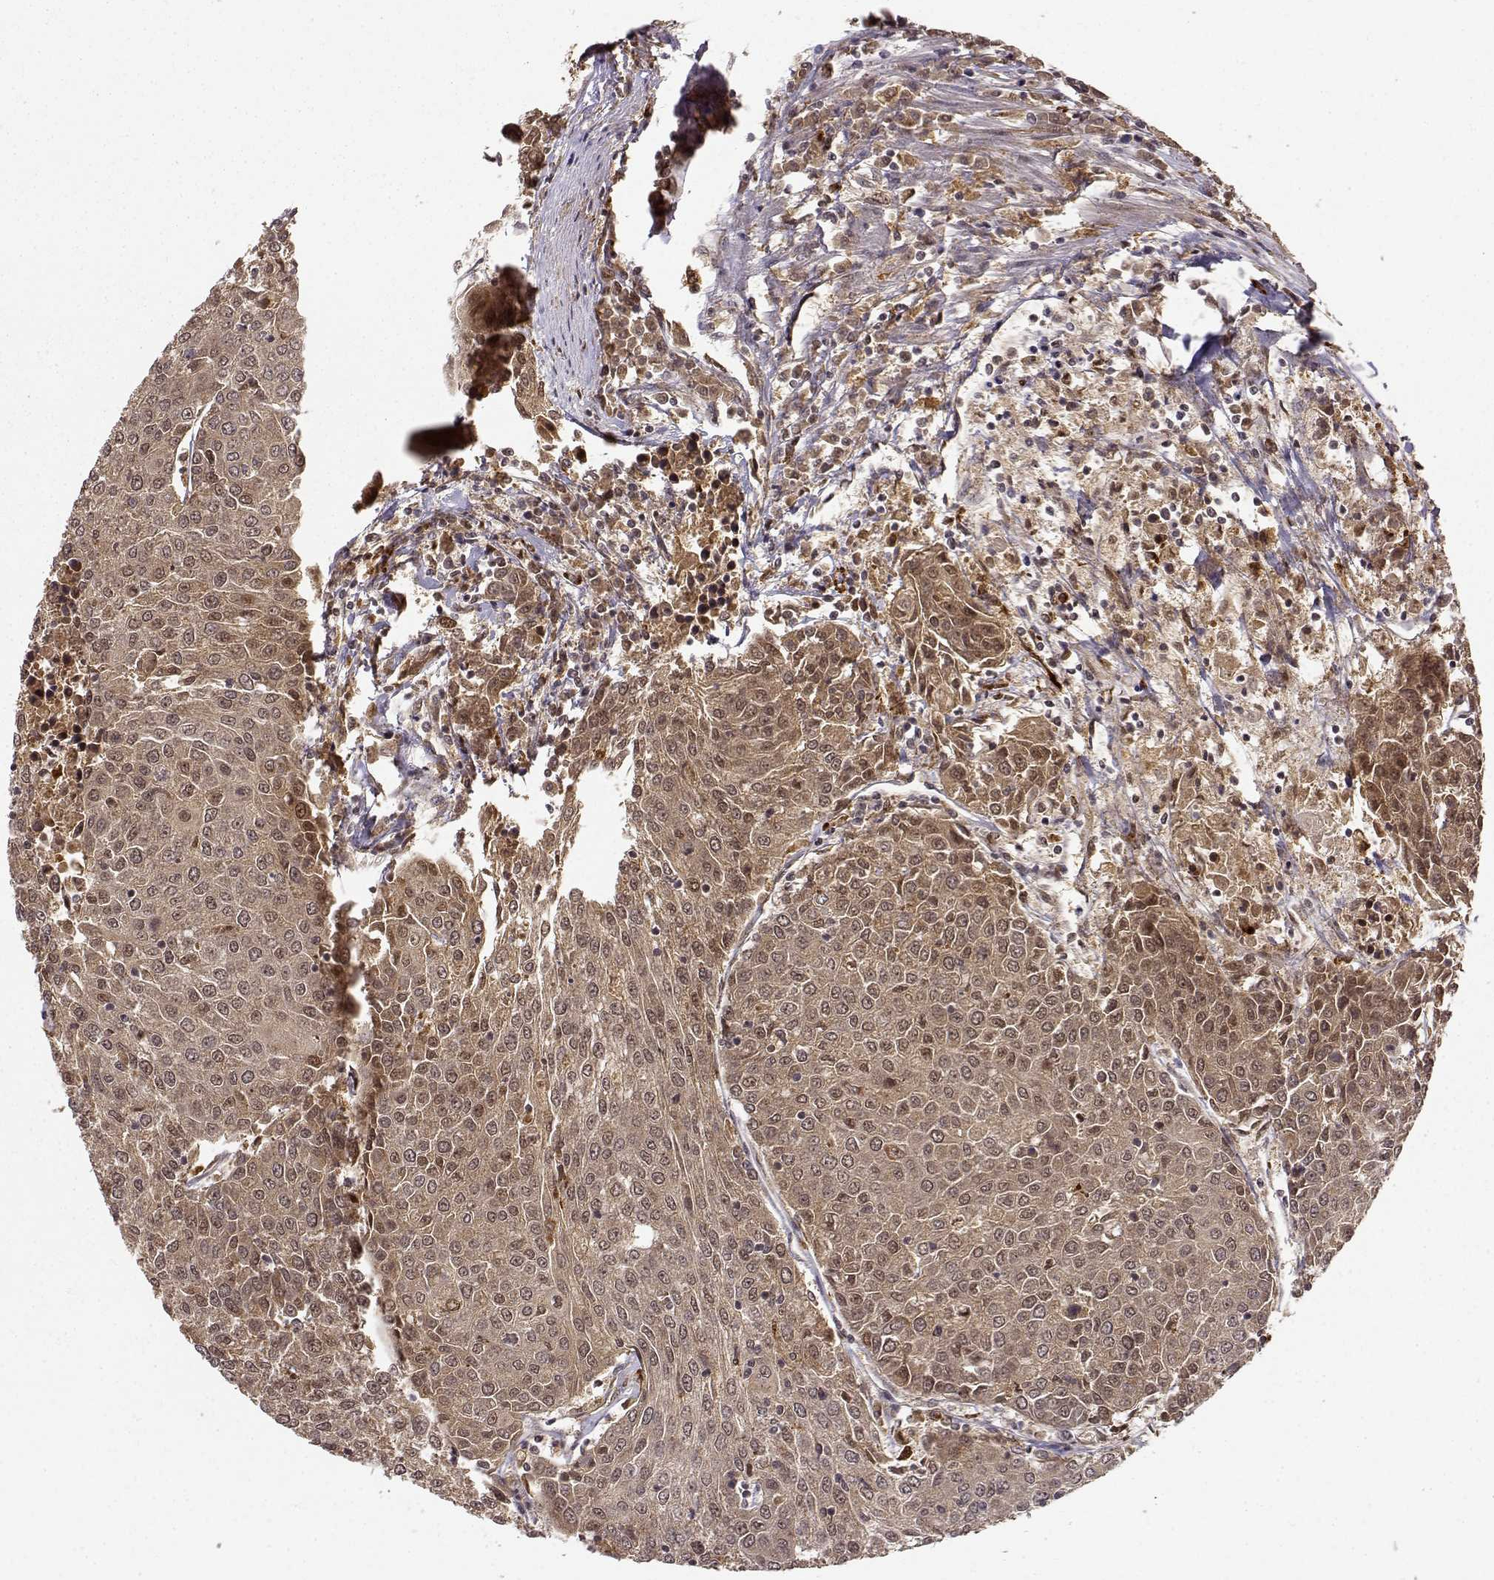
{"staining": {"intensity": "weak", "quantity": ">75%", "location": "cytoplasmic/membranous,nuclear"}, "tissue": "urothelial cancer", "cell_type": "Tumor cells", "image_type": "cancer", "snomed": [{"axis": "morphology", "description": "Urothelial carcinoma, High grade"}, {"axis": "topography", "description": "Urinary bladder"}], "caption": "This image exhibits urothelial cancer stained with immunohistochemistry (IHC) to label a protein in brown. The cytoplasmic/membranous and nuclear of tumor cells show weak positivity for the protein. Nuclei are counter-stained blue.", "gene": "MAEA", "patient": {"sex": "female", "age": 85}}